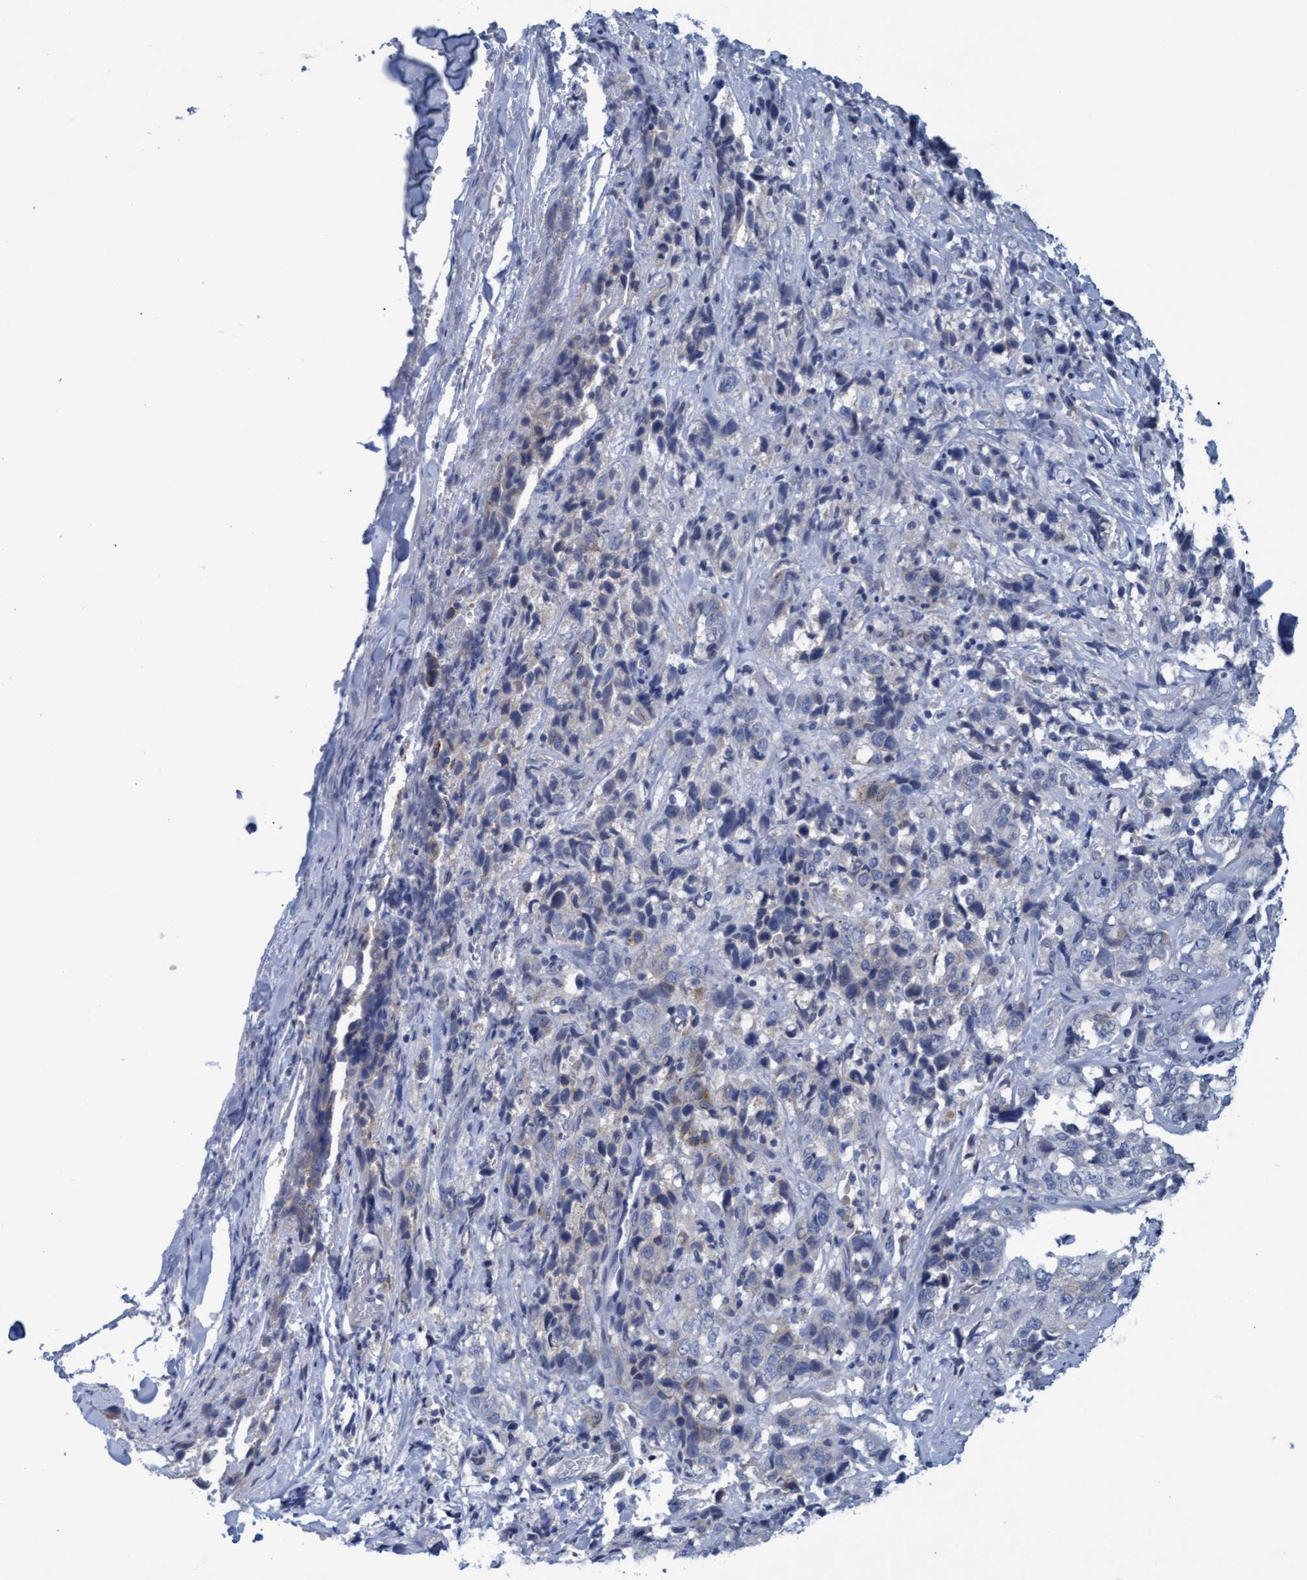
{"staining": {"intensity": "negative", "quantity": "none", "location": "none"}, "tissue": "stomach cancer", "cell_type": "Tumor cells", "image_type": "cancer", "snomed": [{"axis": "morphology", "description": "Adenocarcinoma, NOS"}, {"axis": "topography", "description": "Stomach"}], "caption": "A high-resolution histopathology image shows immunohistochemistry (IHC) staining of stomach cancer (adenocarcinoma), which reveals no significant staining in tumor cells.", "gene": "SSTR3", "patient": {"sex": "male", "age": 48}}